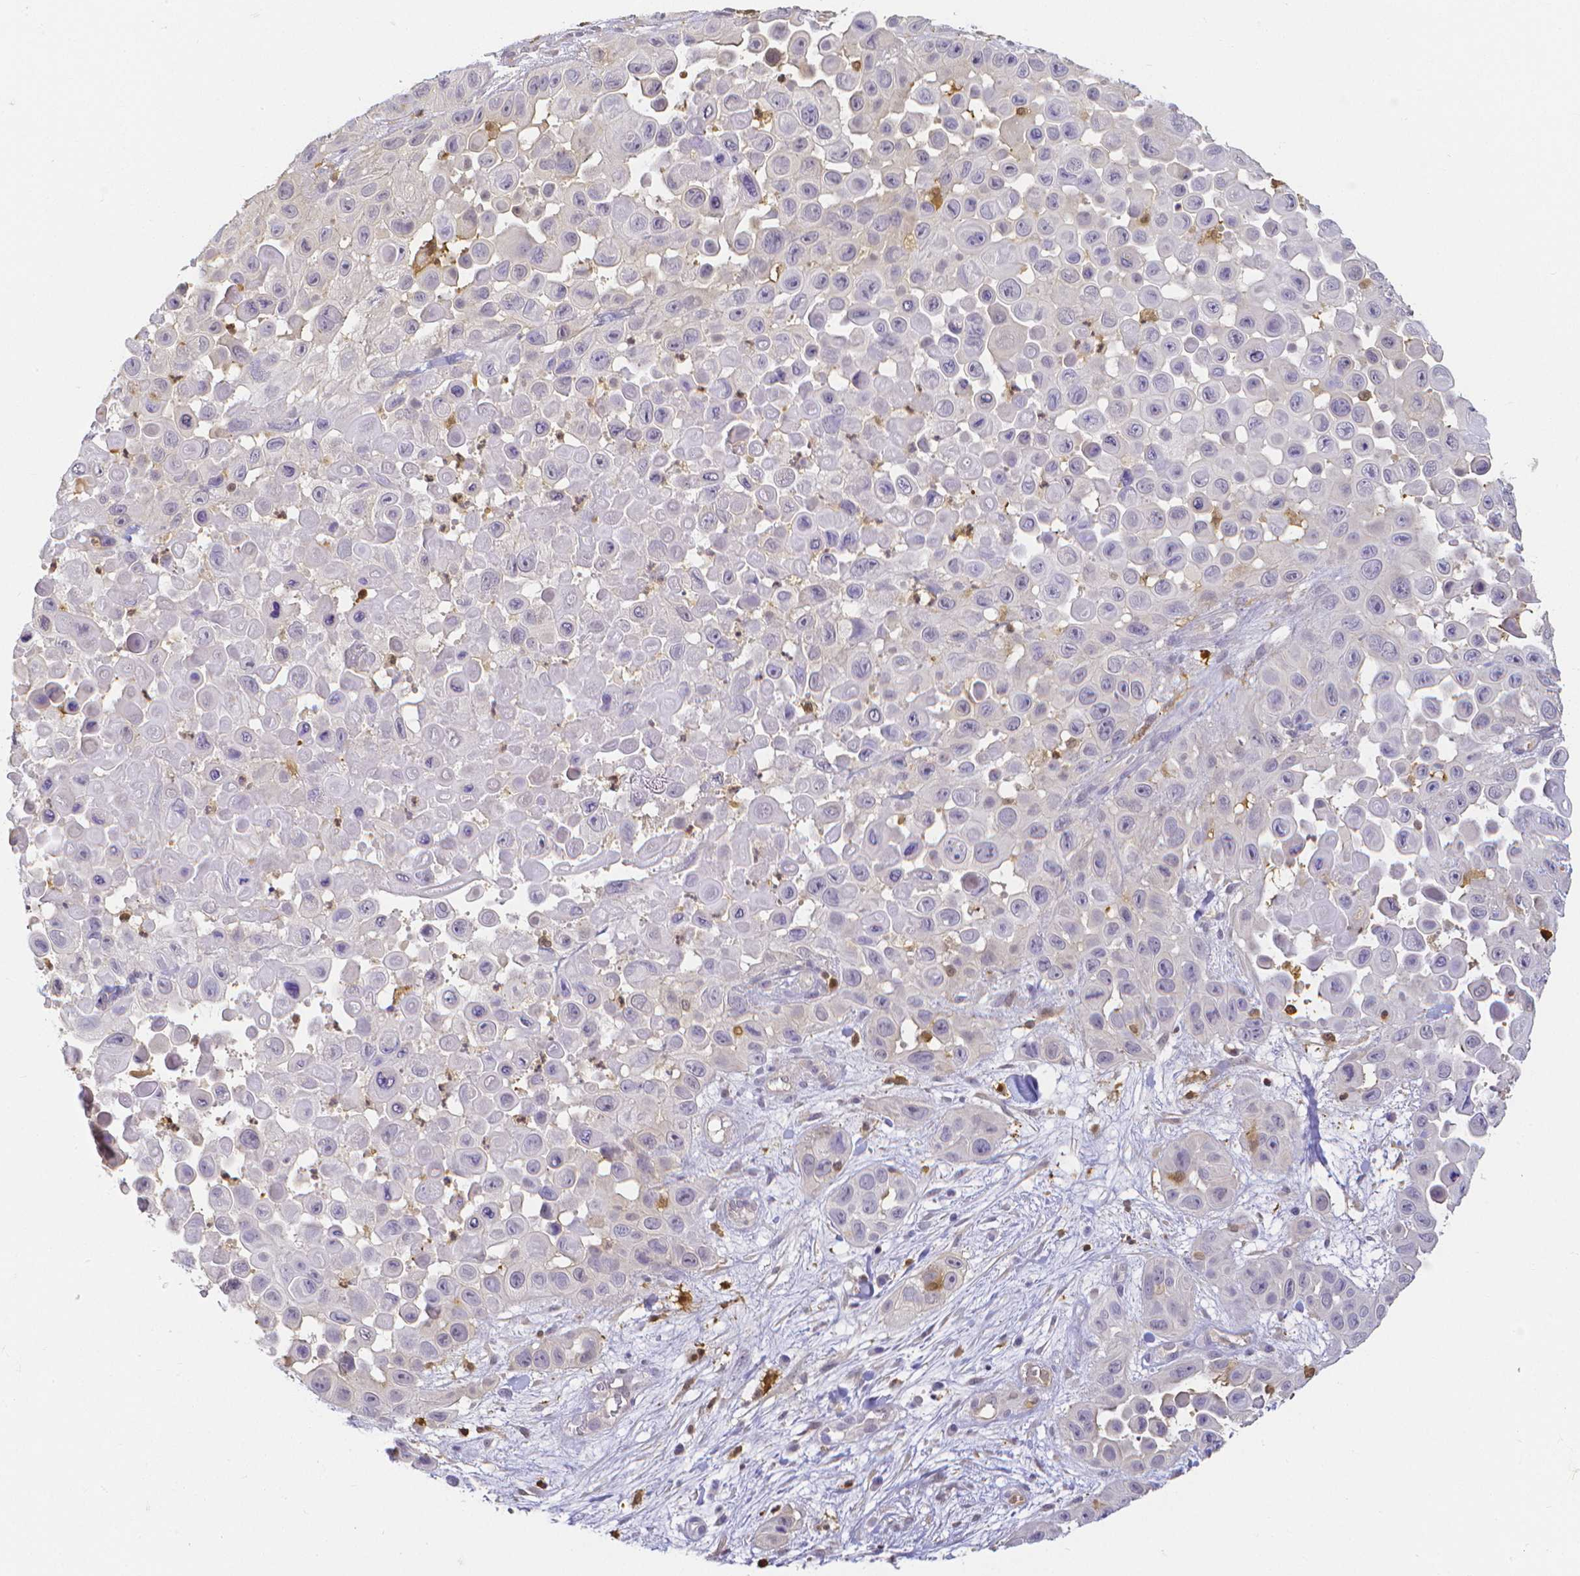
{"staining": {"intensity": "negative", "quantity": "none", "location": "none"}, "tissue": "skin cancer", "cell_type": "Tumor cells", "image_type": "cancer", "snomed": [{"axis": "morphology", "description": "Squamous cell carcinoma, NOS"}, {"axis": "topography", "description": "Skin"}], "caption": "Immunohistochemistry (IHC) image of neoplastic tissue: skin squamous cell carcinoma stained with DAB reveals no significant protein expression in tumor cells.", "gene": "COTL1", "patient": {"sex": "male", "age": 81}}